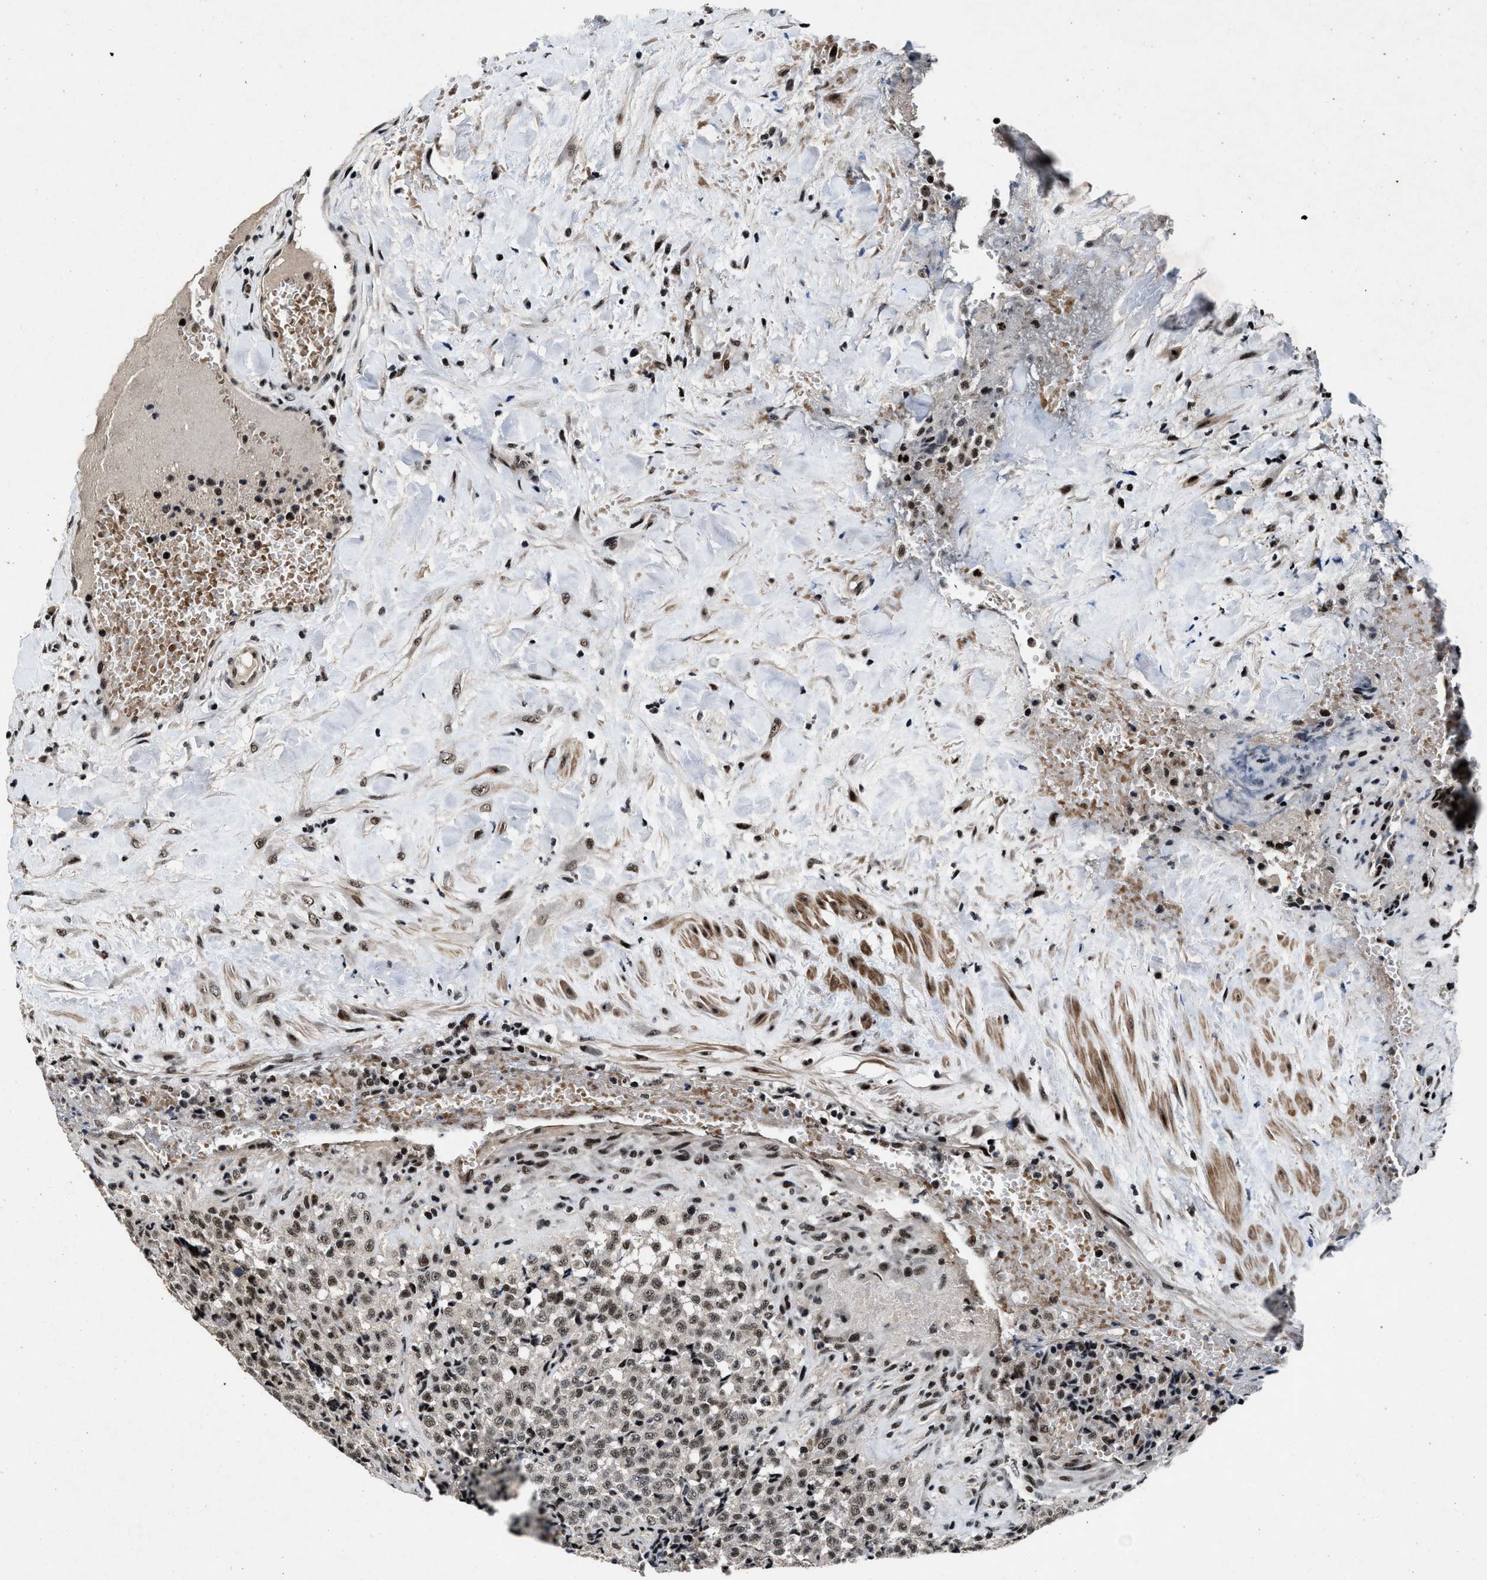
{"staining": {"intensity": "moderate", "quantity": ">75%", "location": "nuclear"}, "tissue": "testis cancer", "cell_type": "Tumor cells", "image_type": "cancer", "snomed": [{"axis": "morphology", "description": "Seminoma, NOS"}, {"axis": "topography", "description": "Testis"}], "caption": "Testis cancer (seminoma) stained with DAB immunohistochemistry displays medium levels of moderate nuclear expression in about >75% of tumor cells.", "gene": "ZNF233", "patient": {"sex": "male", "age": 59}}